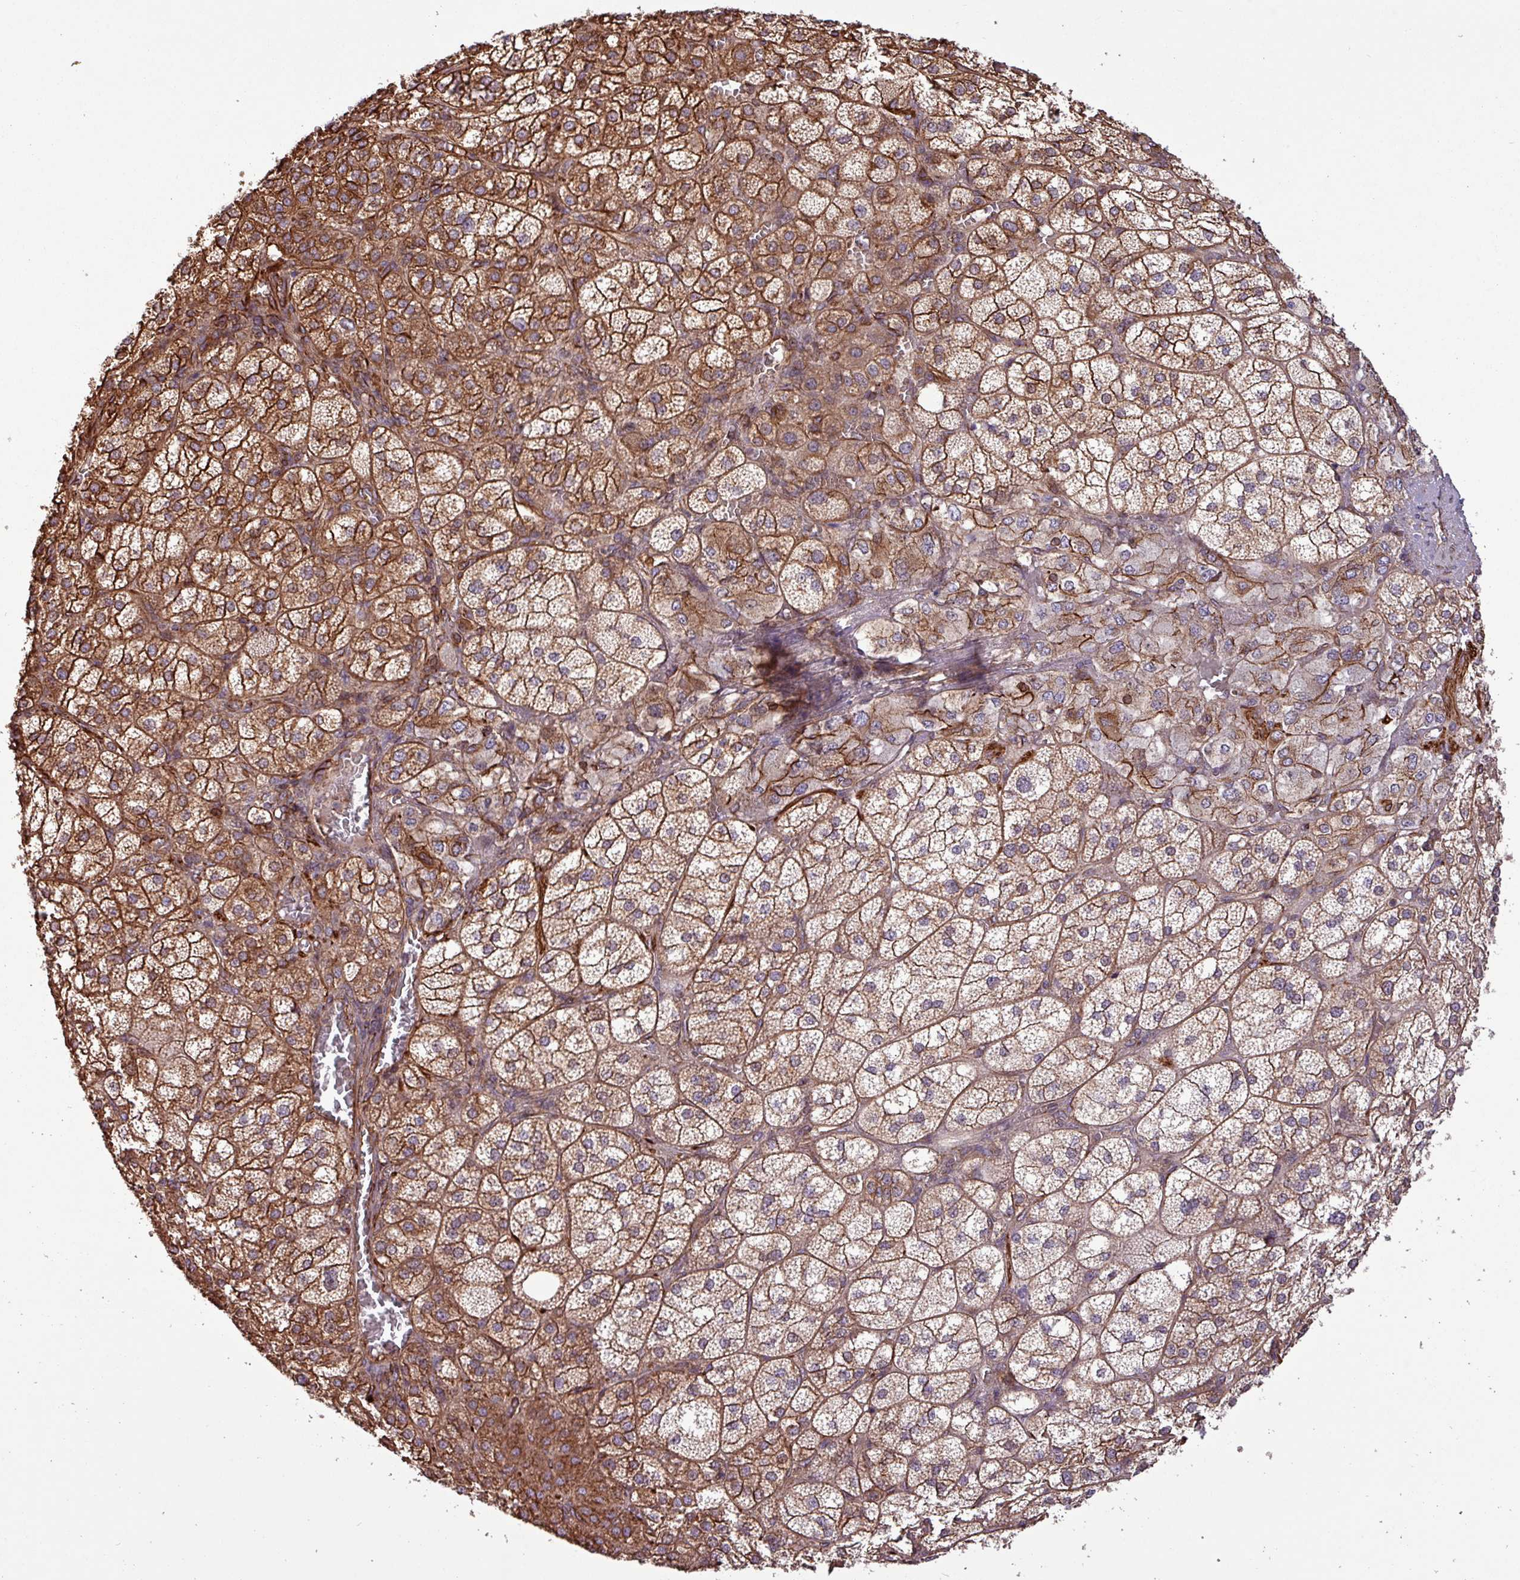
{"staining": {"intensity": "strong", "quantity": ">75%", "location": "cytoplasmic/membranous"}, "tissue": "adrenal gland", "cell_type": "Glandular cells", "image_type": "normal", "snomed": [{"axis": "morphology", "description": "Normal tissue, NOS"}, {"axis": "topography", "description": "Adrenal gland"}], "caption": "Immunohistochemical staining of normal adrenal gland displays strong cytoplasmic/membranous protein staining in about >75% of glandular cells.", "gene": "ZNF300", "patient": {"sex": "female", "age": 60}}